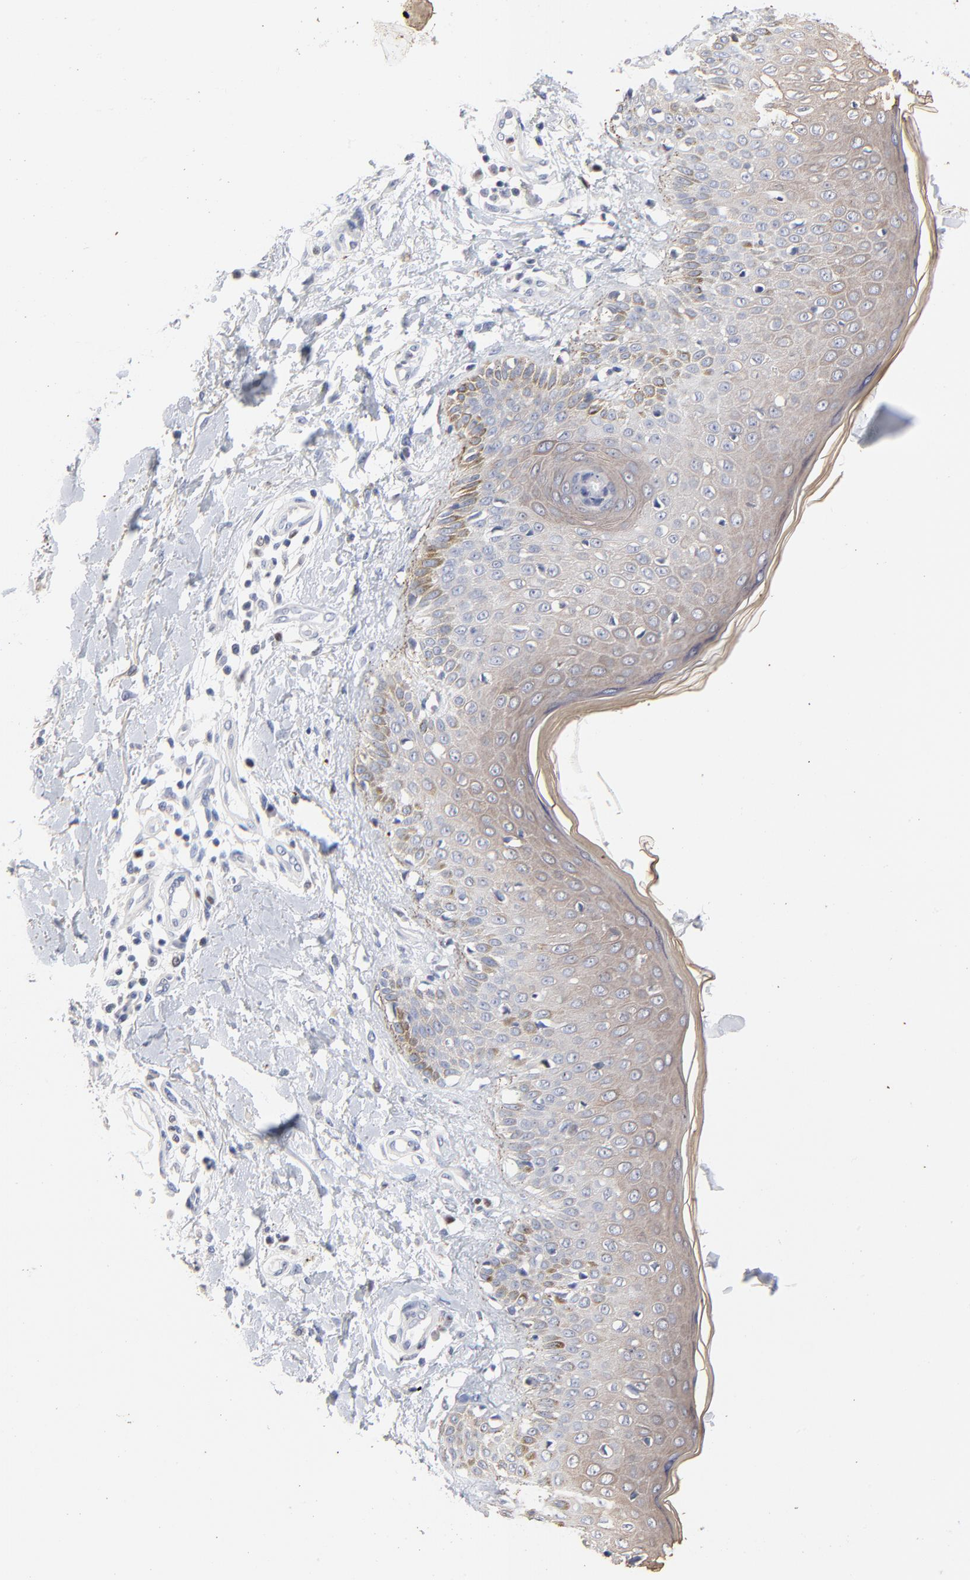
{"staining": {"intensity": "weak", "quantity": "<25%", "location": "cytoplasmic/membranous"}, "tissue": "skin cancer", "cell_type": "Tumor cells", "image_type": "cancer", "snomed": [{"axis": "morphology", "description": "Squamous cell carcinoma, NOS"}, {"axis": "topography", "description": "Skin"}], "caption": "The image reveals no significant staining in tumor cells of skin cancer (squamous cell carcinoma).", "gene": "AADAC", "patient": {"sex": "female", "age": 59}}